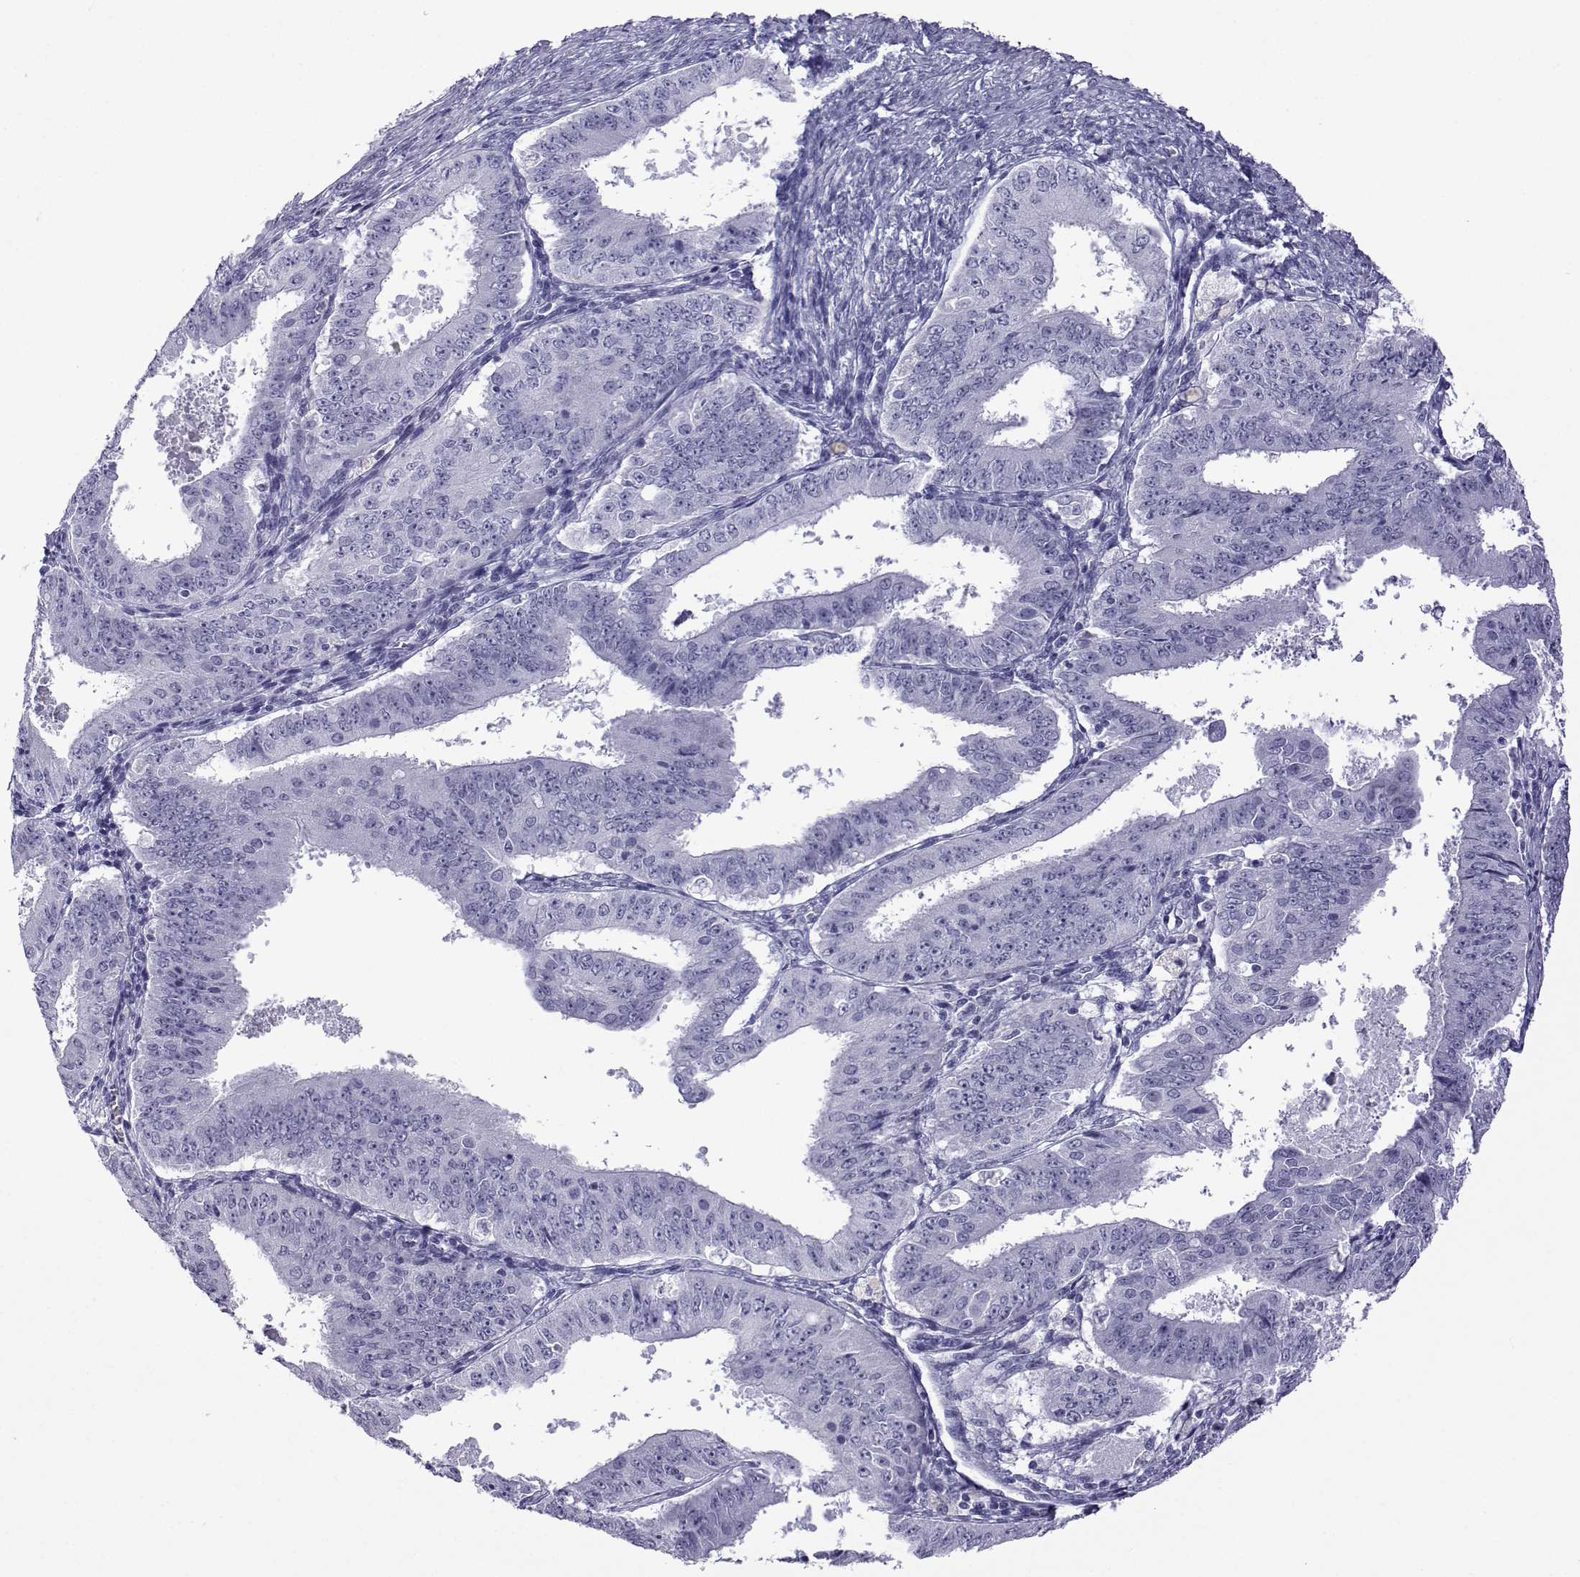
{"staining": {"intensity": "negative", "quantity": "none", "location": "none"}, "tissue": "ovarian cancer", "cell_type": "Tumor cells", "image_type": "cancer", "snomed": [{"axis": "morphology", "description": "Carcinoma, endometroid"}, {"axis": "topography", "description": "Ovary"}], "caption": "Photomicrograph shows no protein positivity in tumor cells of ovarian cancer tissue.", "gene": "ACTL7A", "patient": {"sex": "female", "age": 42}}